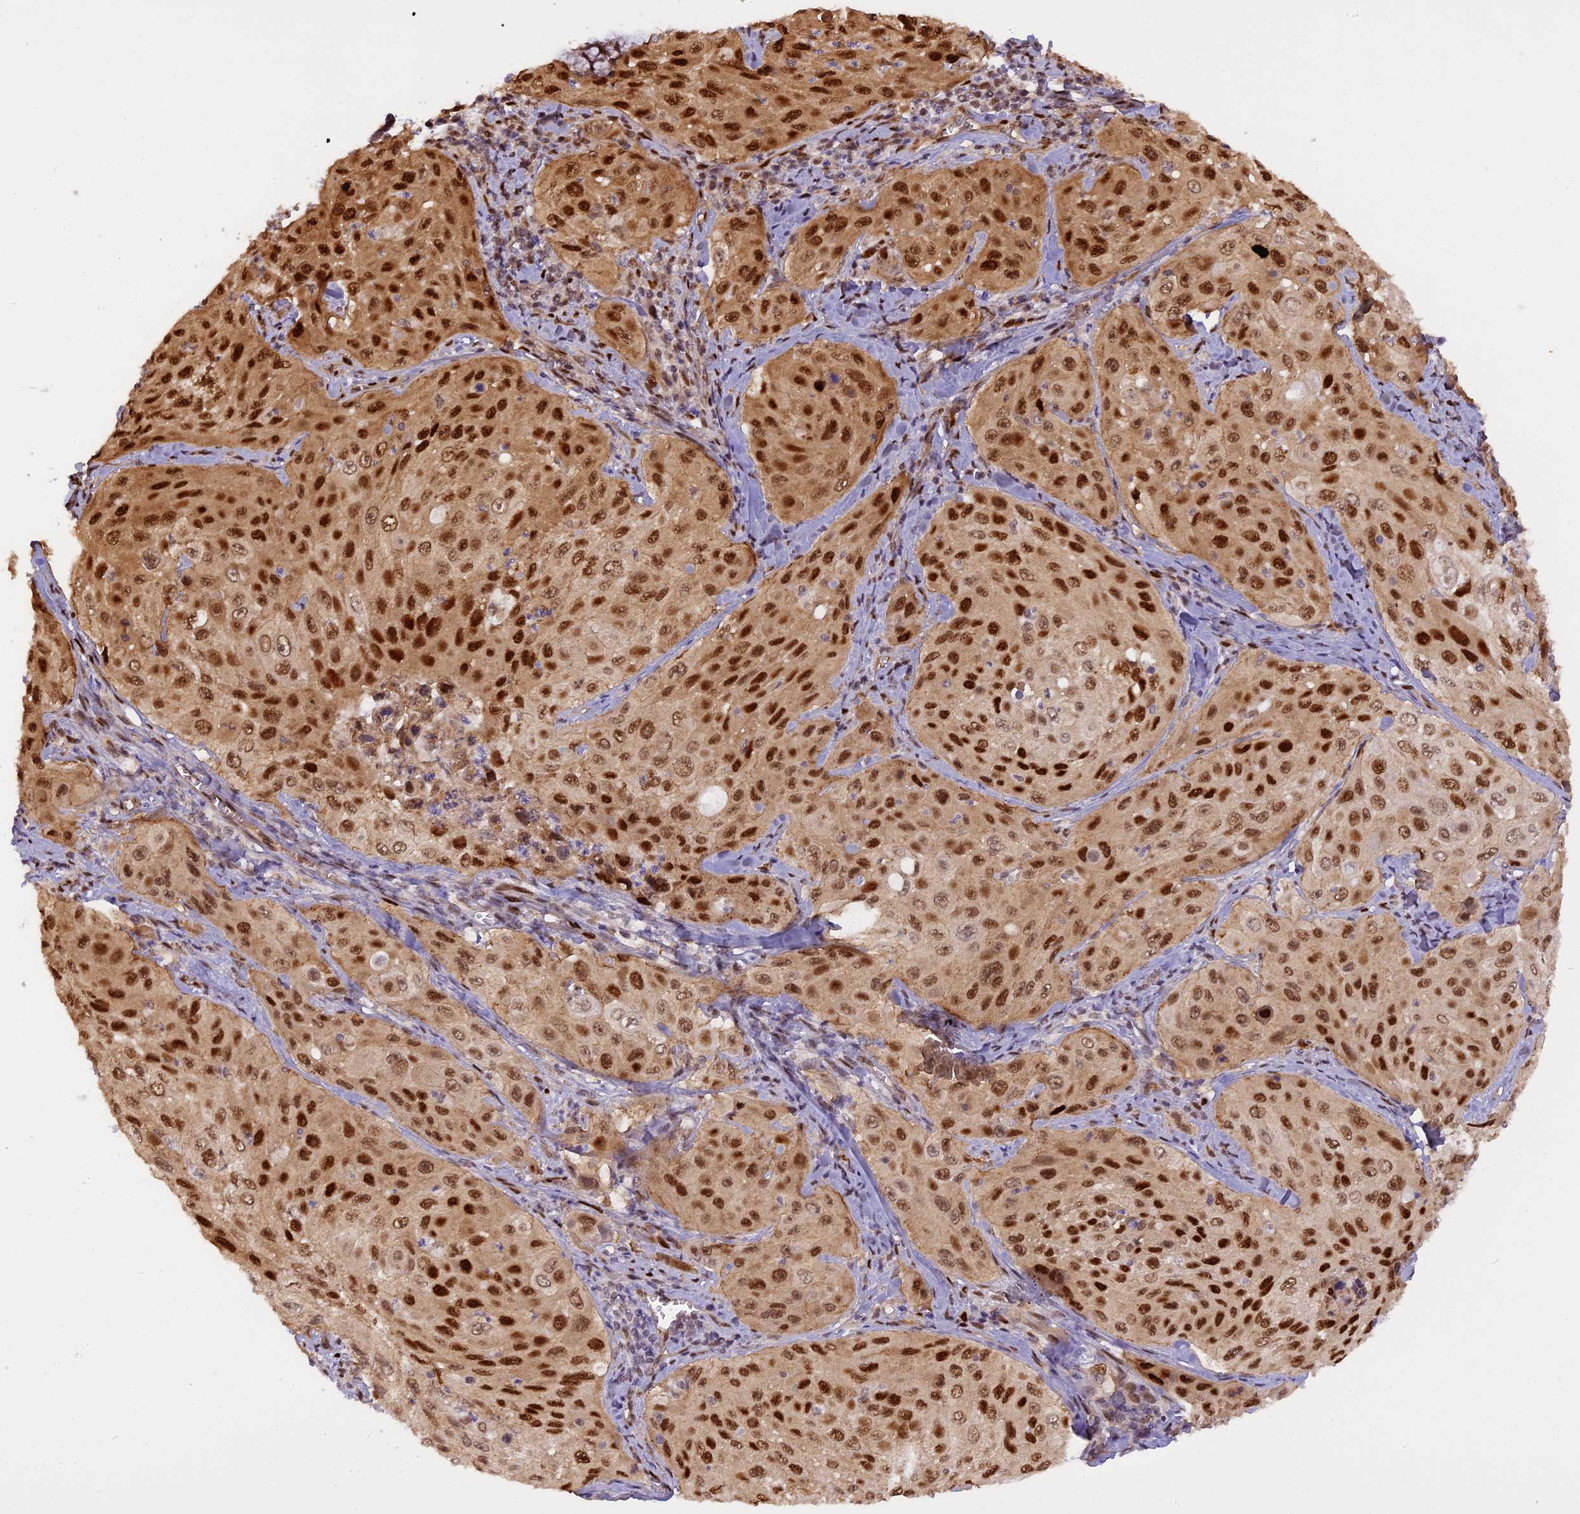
{"staining": {"intensity": "strong", "quantity": ">75%", "location": "cytoplasmic/membranous,nuclear"}, "tissue": "cervical cancer", "cell_type": "Tumor cells", "image_type": "cancer", "snomed": [{"axis": "morphology", "description": "Squamous cell carcinoma, NOS"}, {"axis": "topography", "description": "Cervix"}], "caption": "This is an image of immunohistochemistry (IHC) staining of cervical cancer (squamous cell carcinoma), which shows strong staining in the cytoplasmic/membranous and nuclear of tumor cells.", "gene": "MICALL1", "patient": {"sex": "female", "age": 42}}